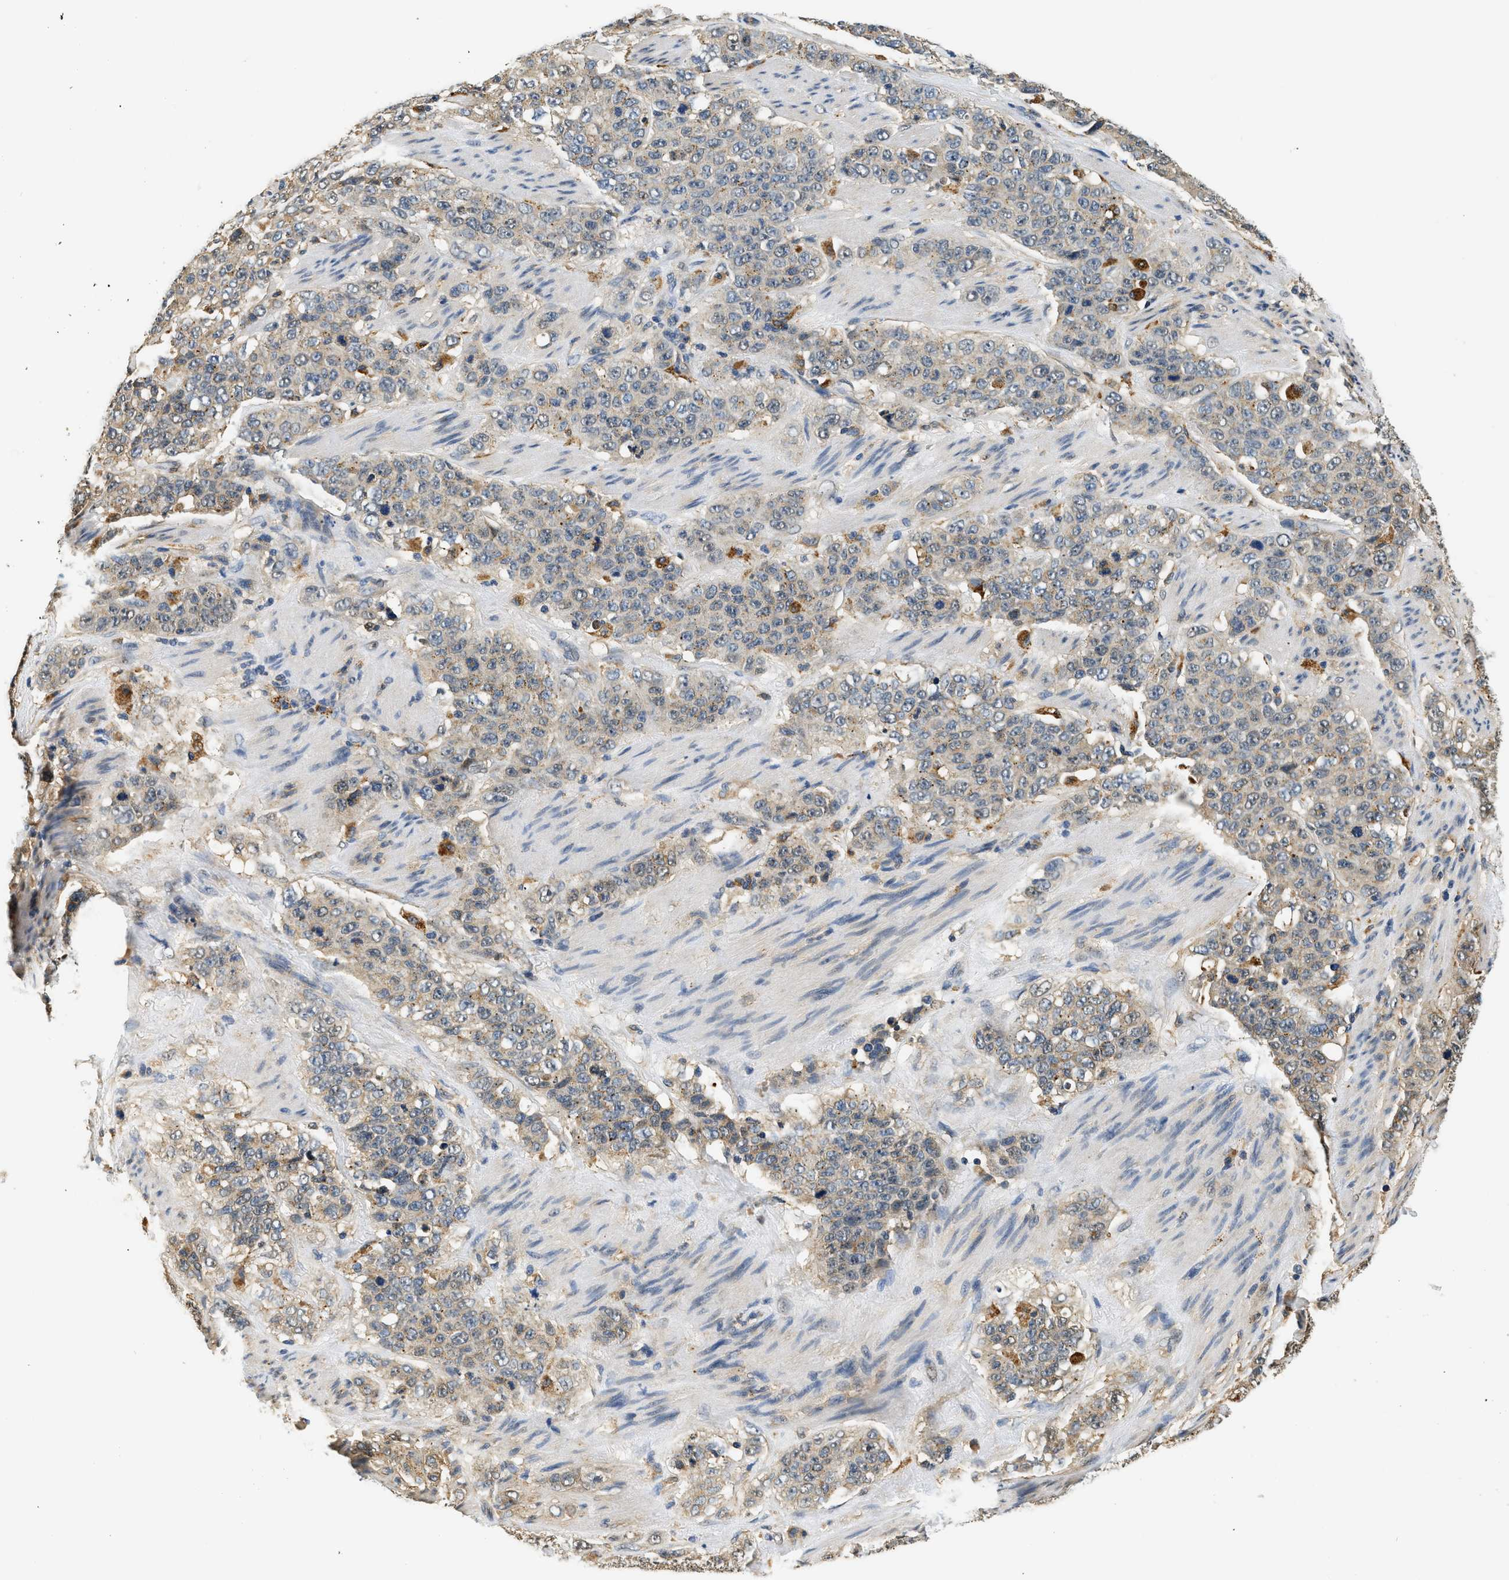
{"staining": {"intensity": "weak", "quantity": "<25%", "location": "cytoplasmic/membranous"}, "tissue": "stomach cancer", "cell_type": "Tumor cells", "image_type": "cancer", "snomed": [{"axis": "morphology", "description": "Adenocarcinoma, NOS"}, {"axis": "topography", "description": "Stomach"}], "caption": "Tumor cells are negative for protein expression in human stomach cancer (adenocarcinoma). The staining is performed using DAB brown chromogen with nuclei counter-stained in using hematoxylin.", "gene": "BCL7C", "patient": {"sex": "male", "age": 48}}